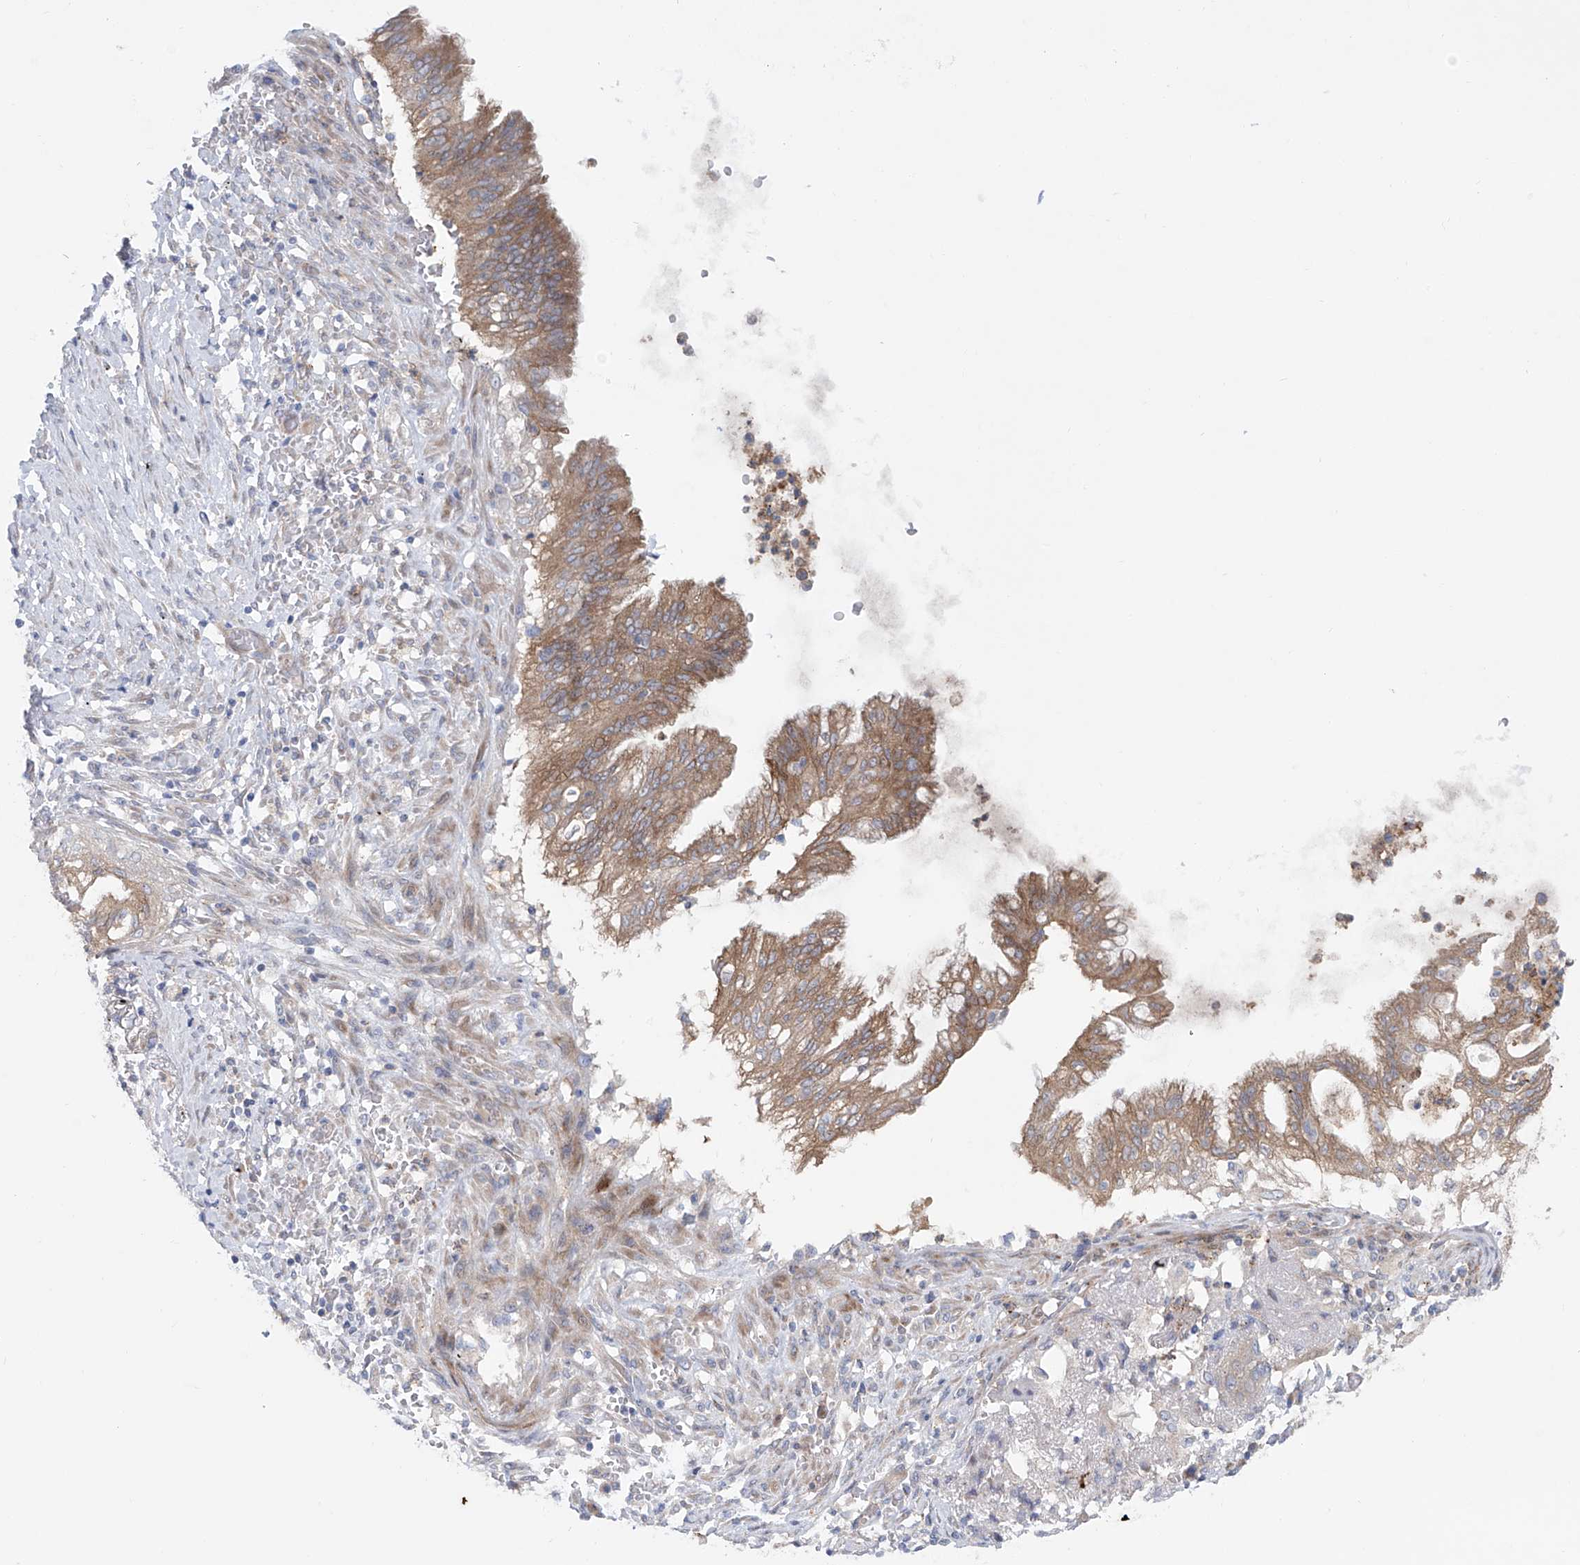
{"staining": {"intensity": "moderate", "quantity": ">75%", "location": "cytoplasmic/membranous"}, "tissue": "lung cancer", "cell_type": "Tumor cells", "image_type": "cancer", "snomed": [{"axis": "morphology", "description": "Adenocarcinoma, NOS"}, {"axis": "topography", "description": "Lung"}], "caption": "Immunohistochemistry (IHC) micrograph of neoplastic tissue: human lung adenocarcinoma stained using immunohistochemistry (IHC) reveals medium levels of moderate protein expression localized specifically in the cytoplasmic/membranous of tumor cells, appearing as a cytoplasmic/membranous brown color.", "gene": "KLC4", "patient": {"sex": "female", "age": 70}}